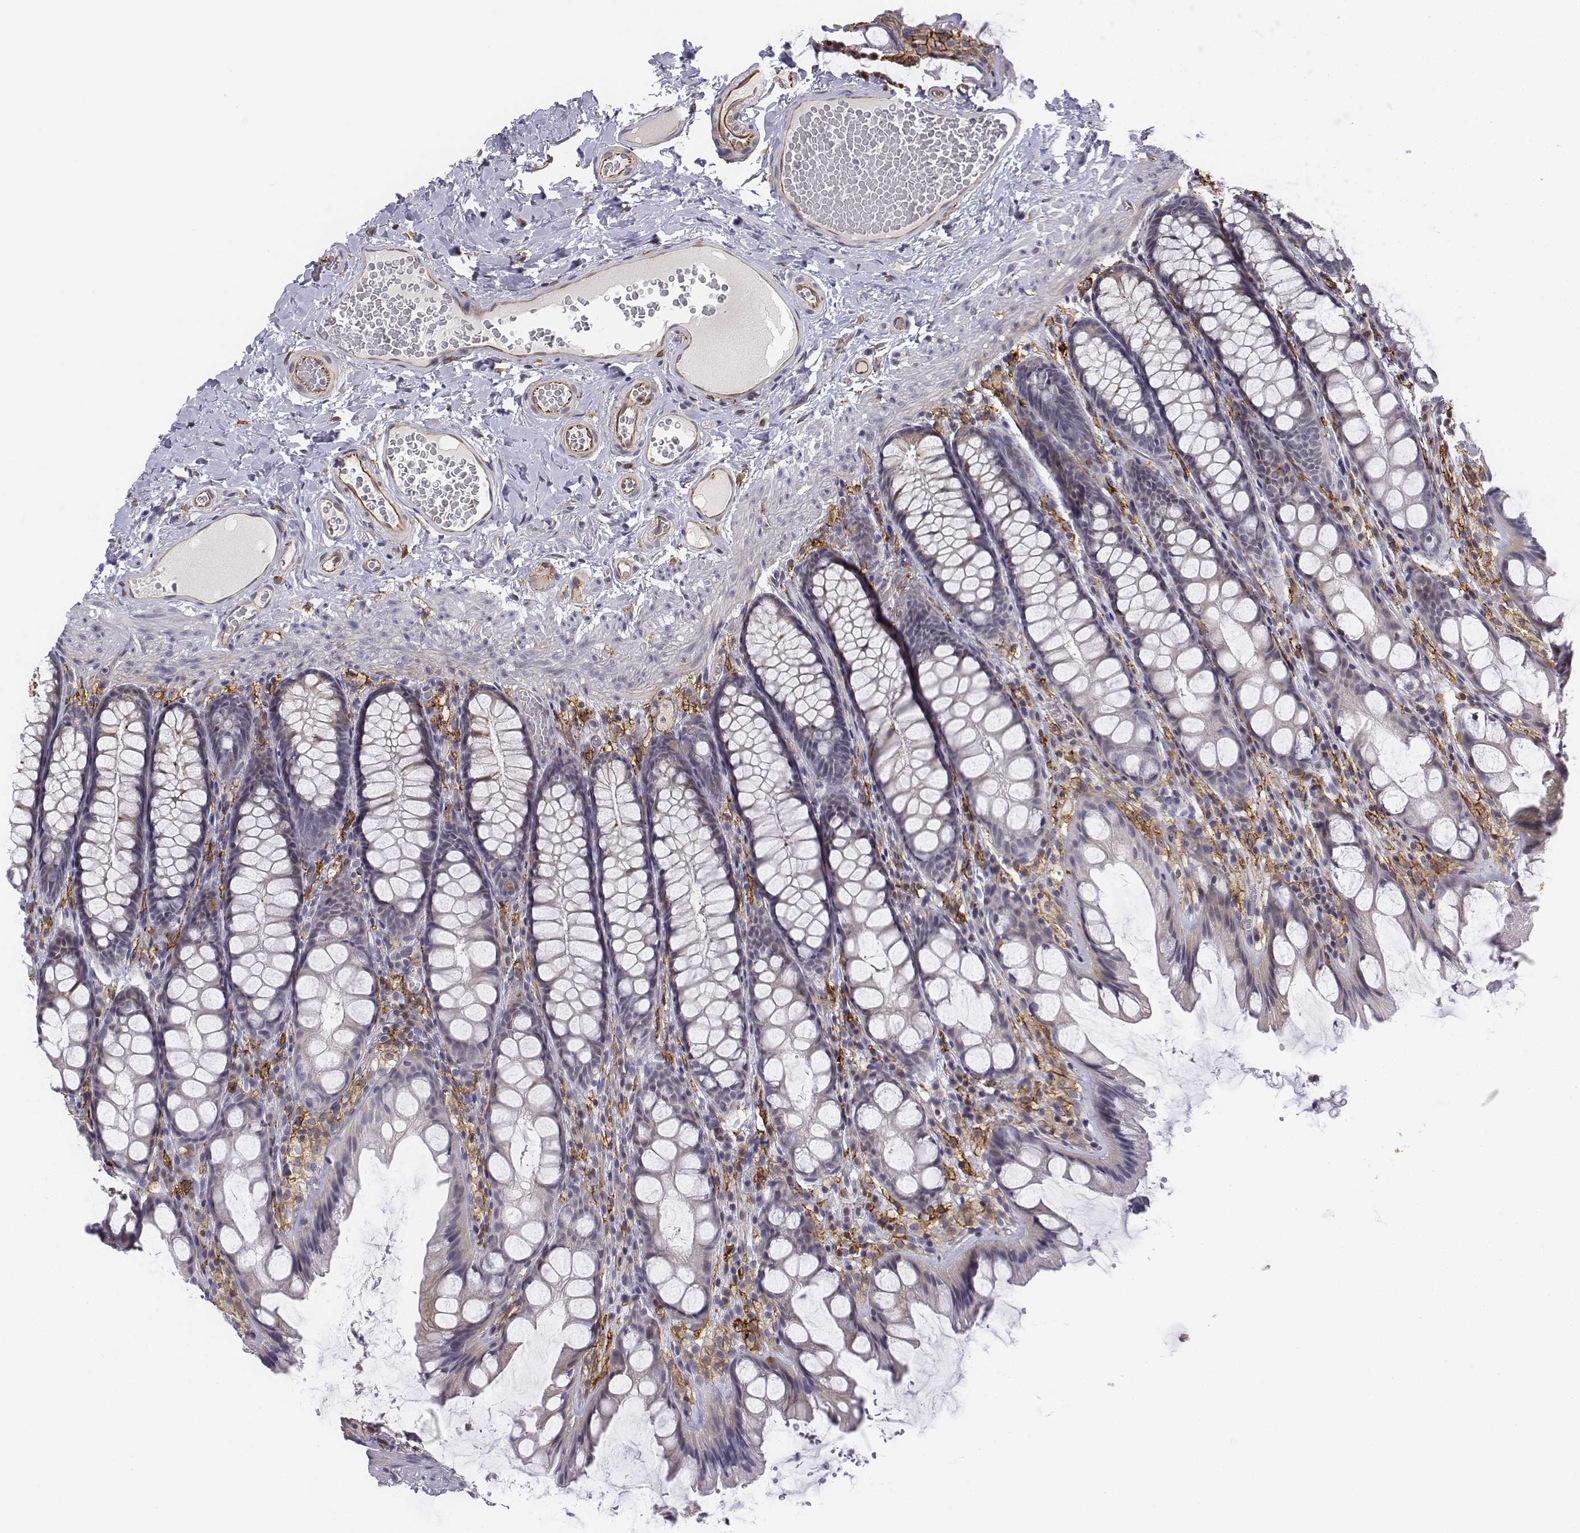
{"staining": {"intensity": "strong", "quantity": ">75%", "location": "cytoplasmic/membranous"}, "tissue": "colon", "cell_type": "Endothelial cells", "image_type": "normal", "snomed": [{"axis": "morphology", "description": "Normal tissue, NOS"}, {"axis": "topography", "description": "Colon"}], "caption": "Immunohistochemical staining of normal colon exhibits strong cytoplasmic/membranous protein positivity in approximately >75% of endothelial cells. (DAB IHC with brightfield microscopy, high magnification).", "gene": "CD14", "patient": {"sex": "male", "age": 47}}